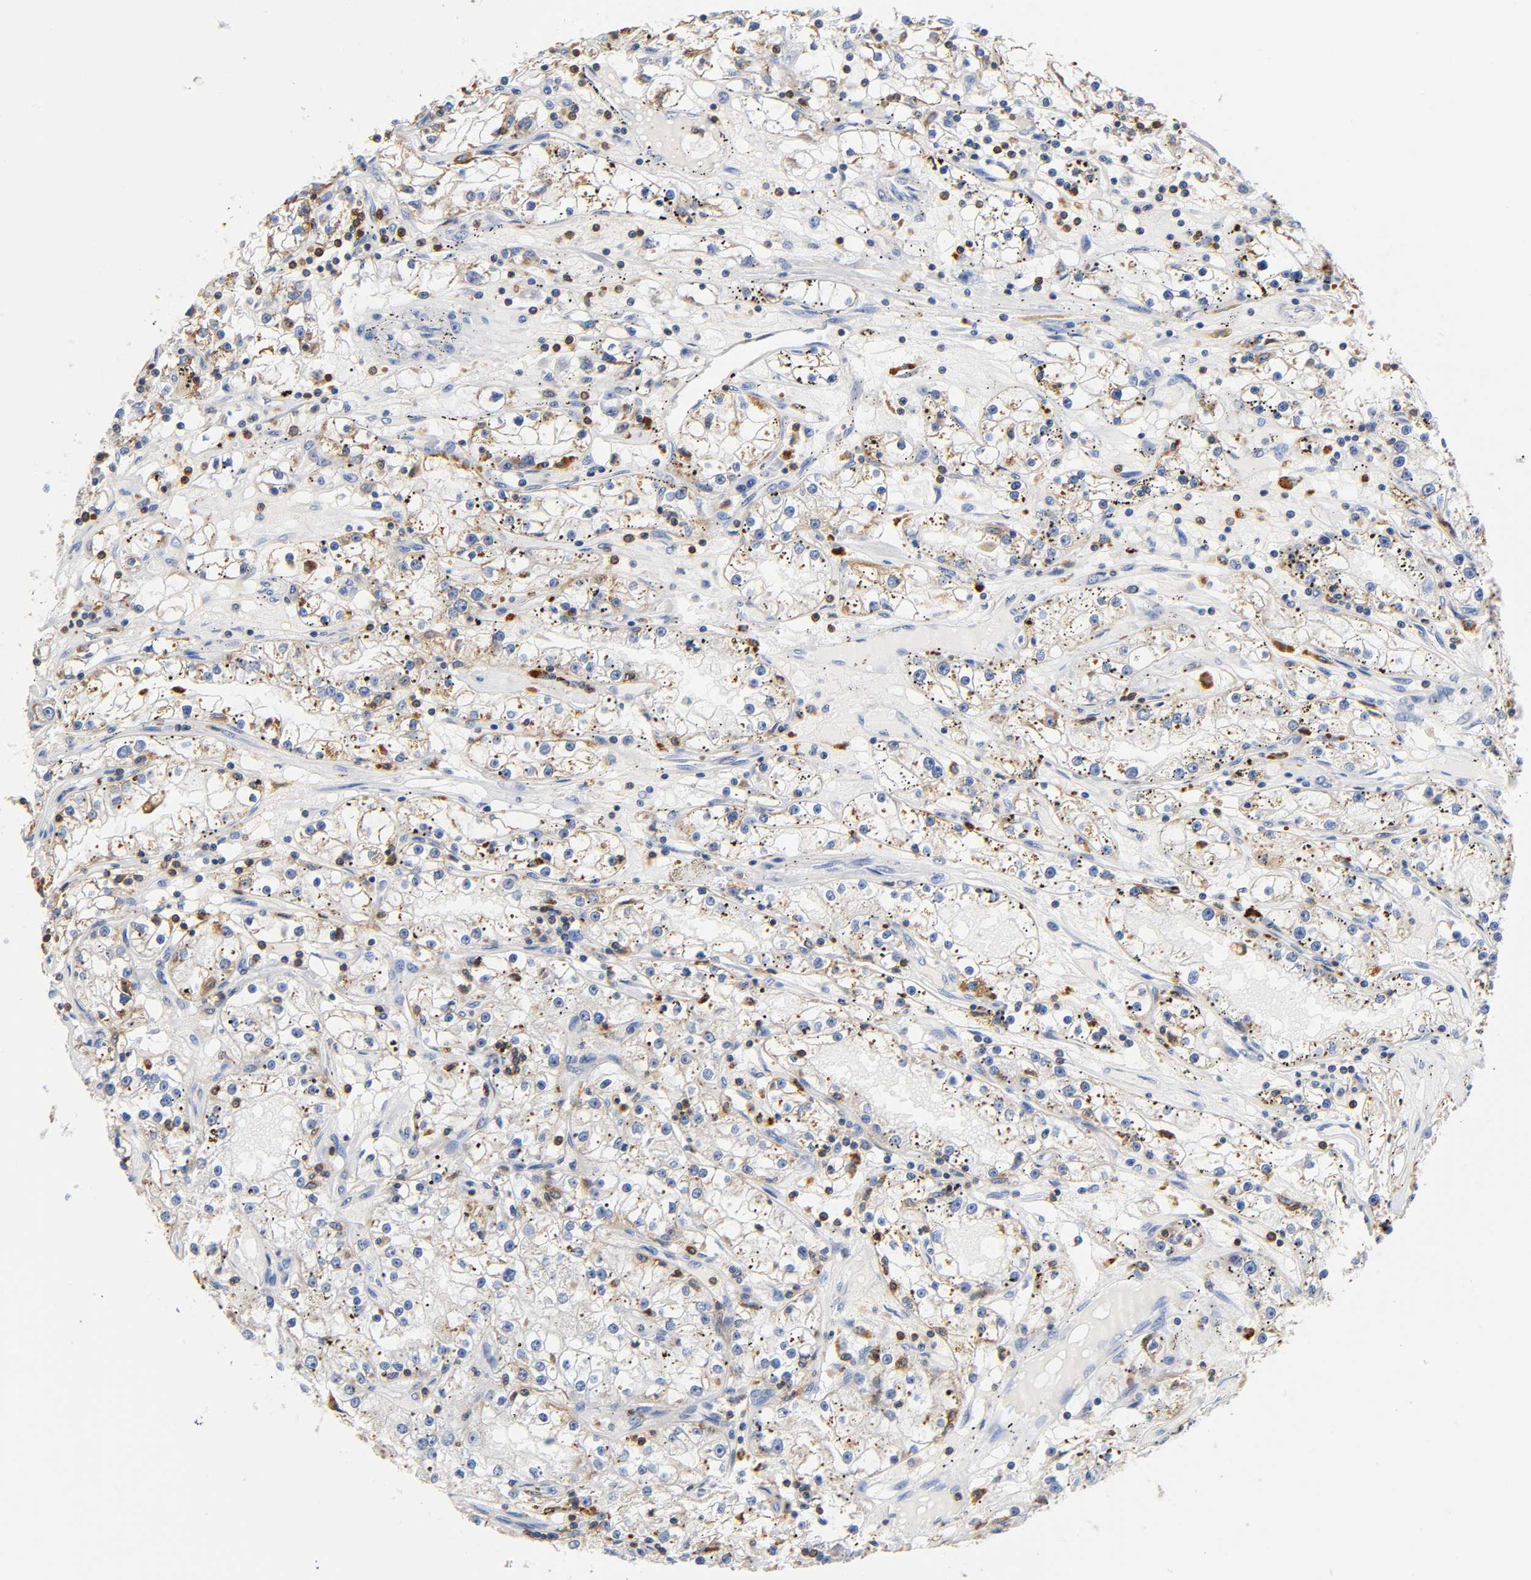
{"staining": {"intensity": "negative", "quantity": "none", "location": "none"}, "tissue": "renal cancer", "cell_type": "Tumor cells", "image_type": "cancer", "snomed": [{"axis": "morphology", "description": "Adenocarcinoma, NOS"}, {"axis": "topography", "description": "Kidney"}], "caption": "Tumor cells show no significant positivity in adenocarcinoma (renal).", "gene": "UCKL1", "patient": {"sex": "male", "age": 56}}